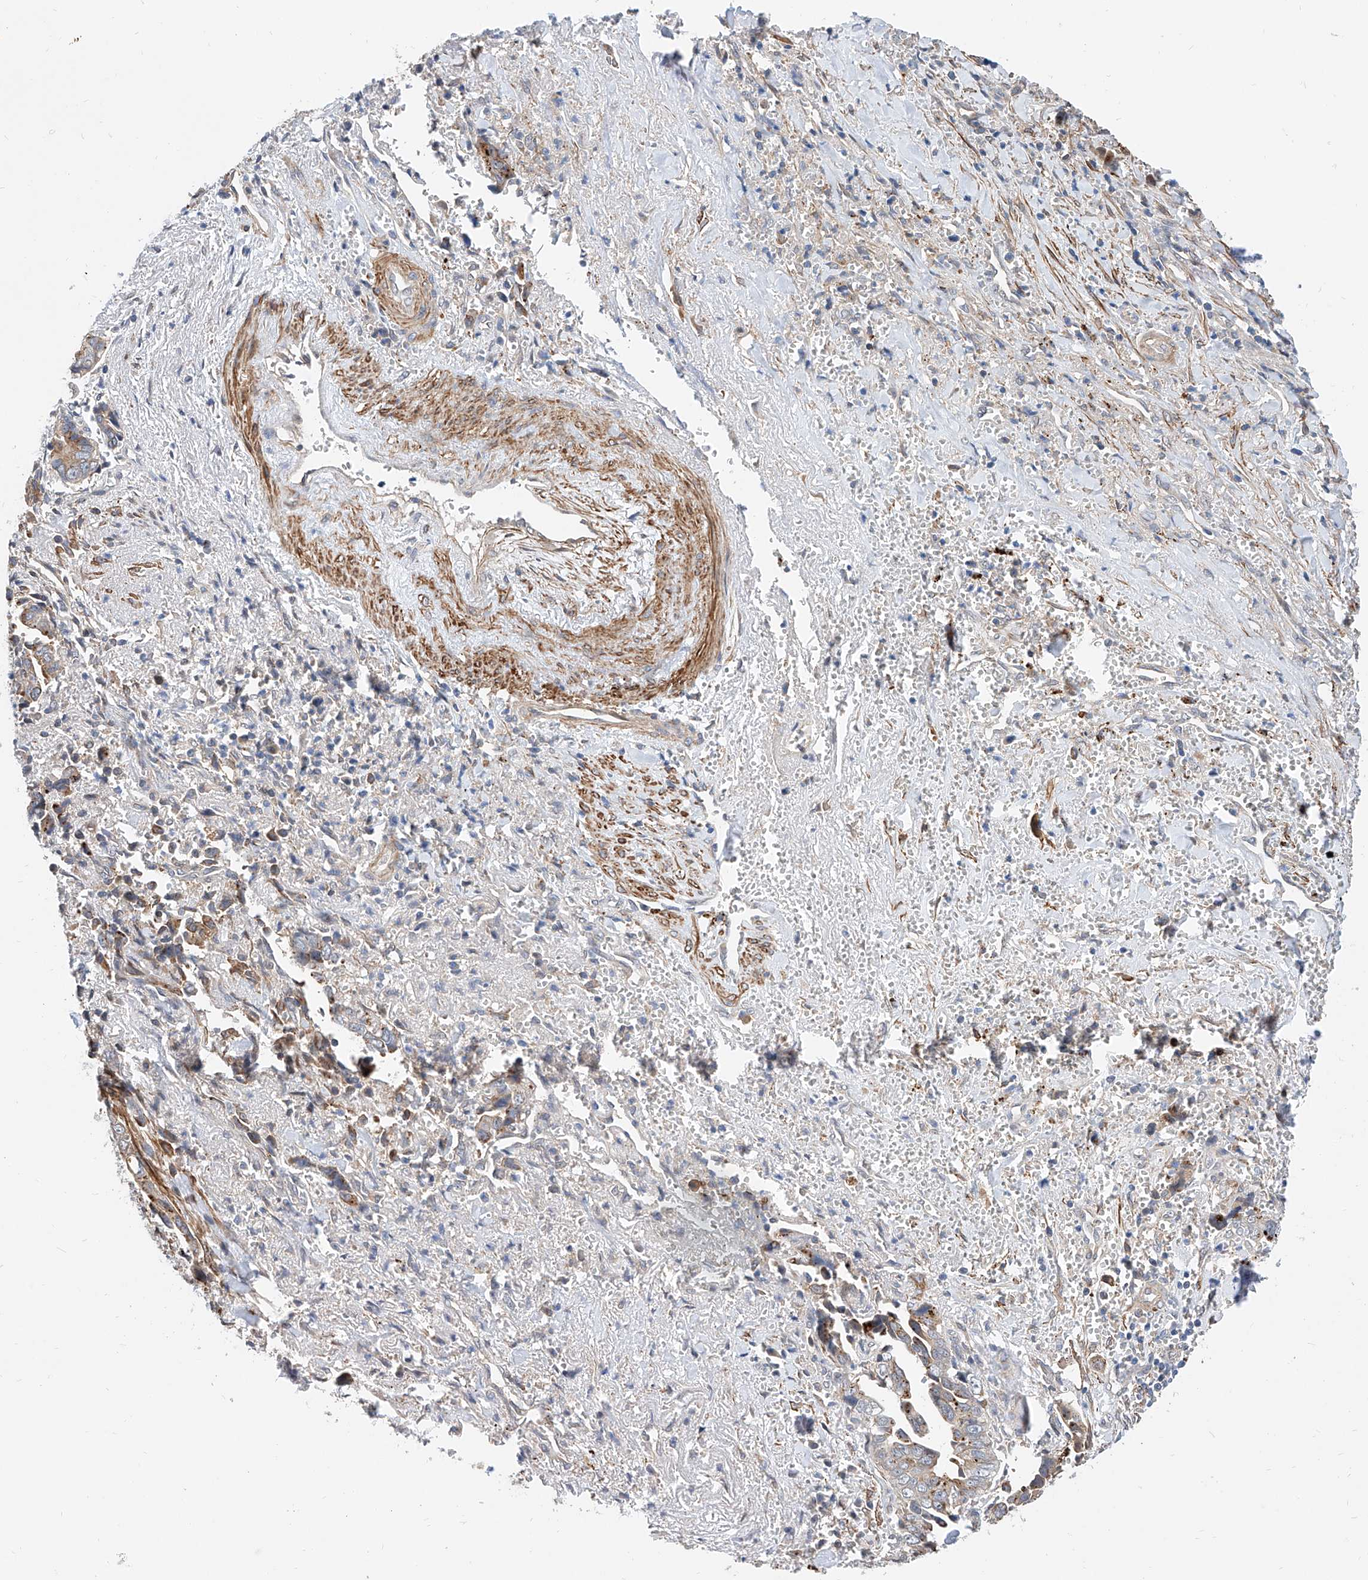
{"staining": {"intensity": "weak", "quantity": "25%-75%", "location": "cytoplasmic/membranous"}, "tissue": "liver cancer", "cell_type": "Tumor cells", "image_type": "cancer", "snomed": [{"axis": "morphology", "description": "Cholangiocarcinoma"}, {"axis": "topography", "description": "Liver"}], "caption": "Cholangiocarcinoma (liver) stained with a brown dye exhibits weak cytoplasmic/membranous positive positivity in about 25%-75% of tumor cells.", "gene": "MAGEE2", "patient": {"sex": "female", "age": 79}}